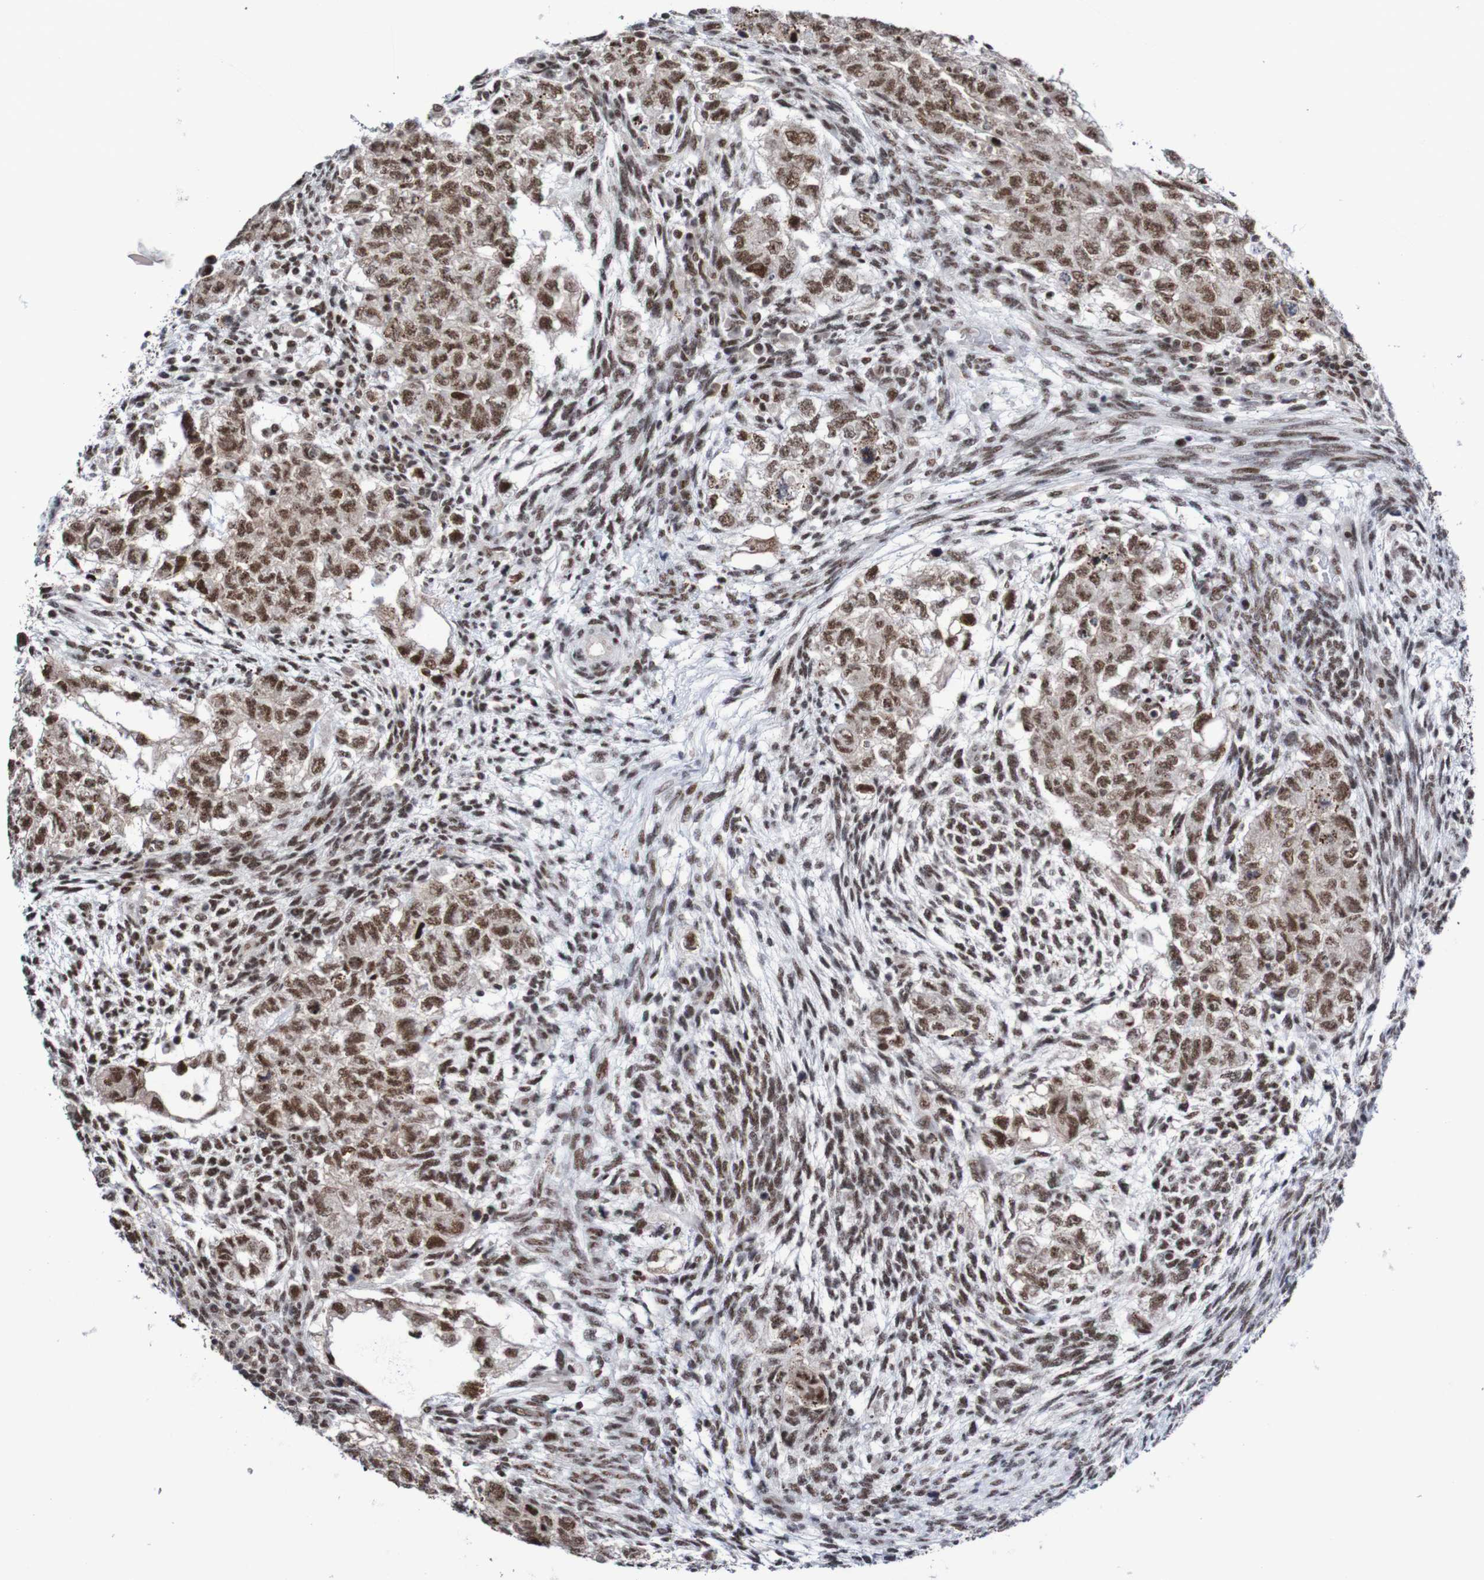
{"staining": {"intensity": "moderate", "quantity": ">75%", "location": "nuclear"}, "tissue": "testis cancer", "cell_type": "Tumor cells", "image_type": "cancer", "snomed": [{"axis": "morphology", "description": "Normal tissue, NOS"}, {"axis": "morphology", "description": "Carcinoma, Embryonal, NOS"}, {"axis": "topography", "description": "Testis"}], "caption": "About >75% of tumor cells in human testis embryonal carcinoma show moderate nuclear protein staining as visualized by brown immunohistochemical staining.", "gene": "CDC5L", "patient": {"sex": "male", "age": 36}}